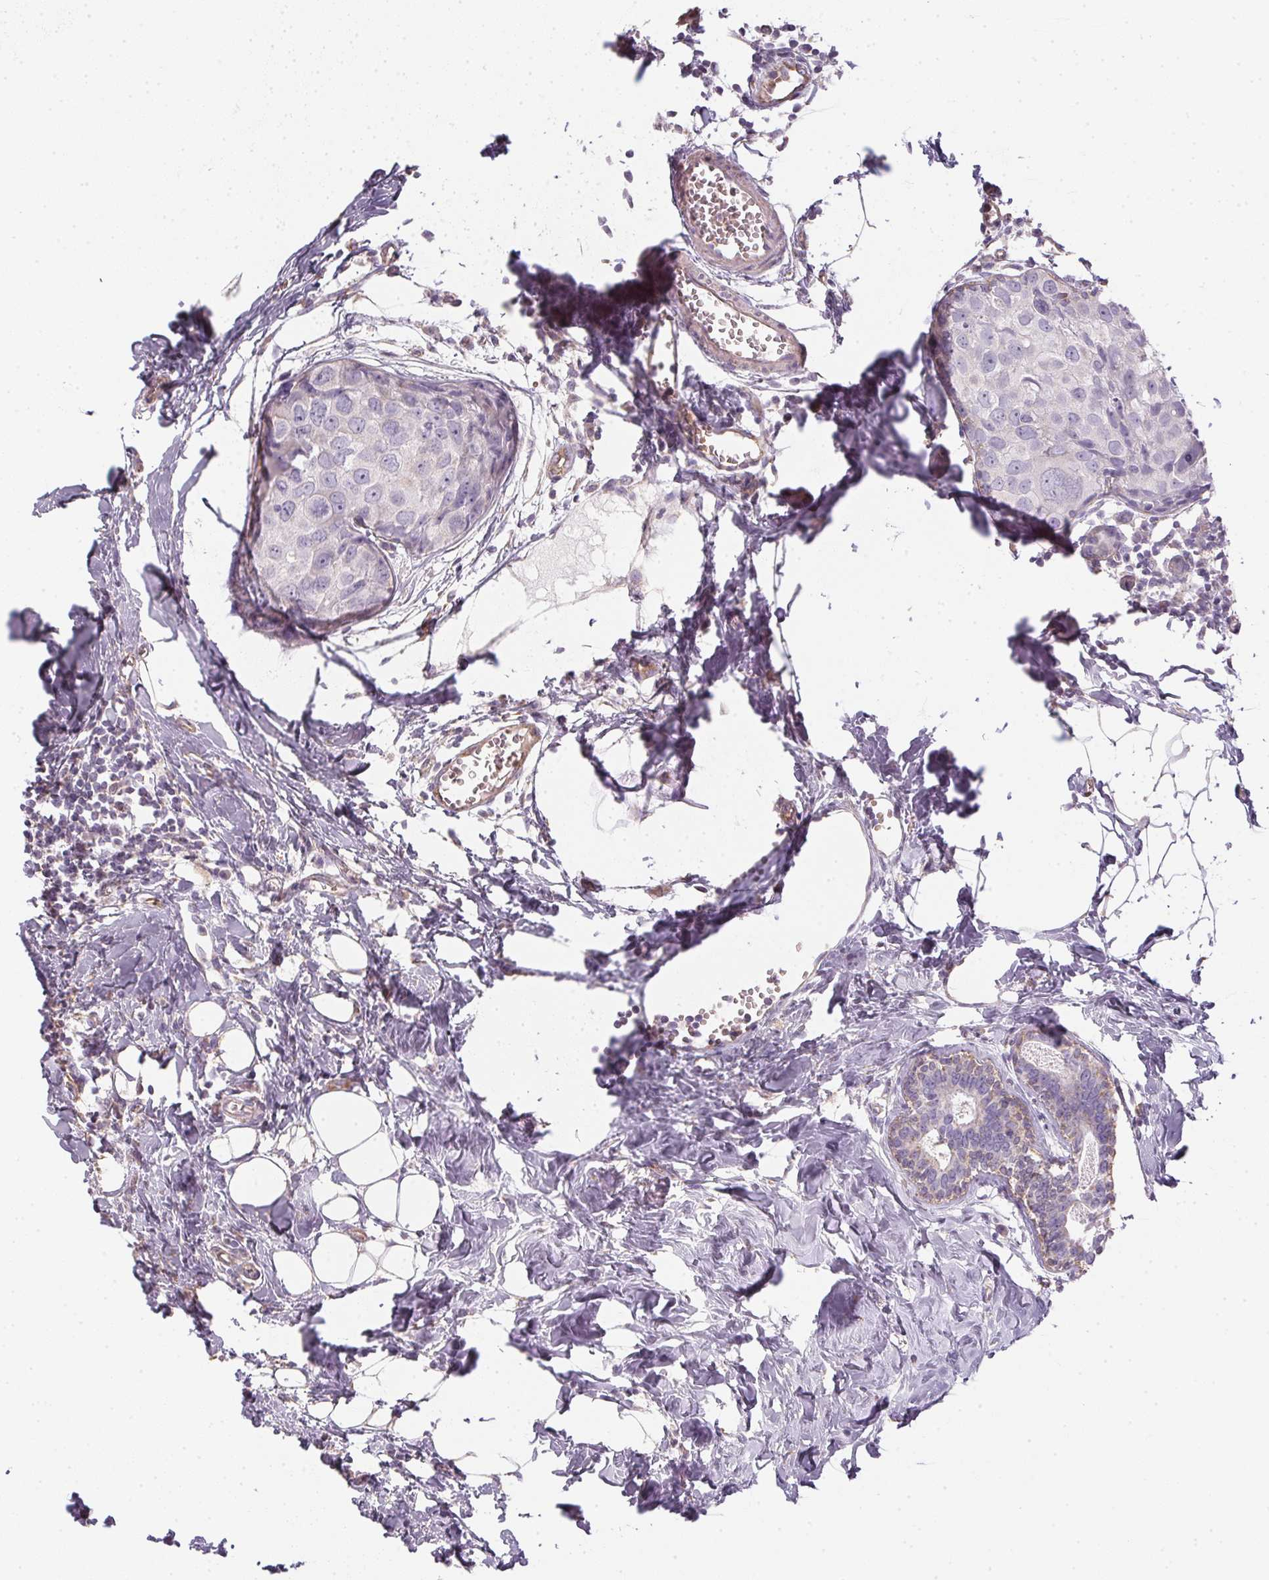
{"staining": {"intensity": "negative", "quantity": "none", "location": "none"}, "tissue": "breast cancer", "cell_type": "Tumor cells", "image_type": "cancer", "snomed": [{"axis": "morphology", "description": "Duct carcinoma"}, {"axis": "topography", "description": "Breast"}], "caption": "Immunohistochemistry of human breast cancer (intraductal carcinoma) displays no positivity in tumor cells.", "gene": "SMYD1", "patient": {"sex": "female", "age": 38}}